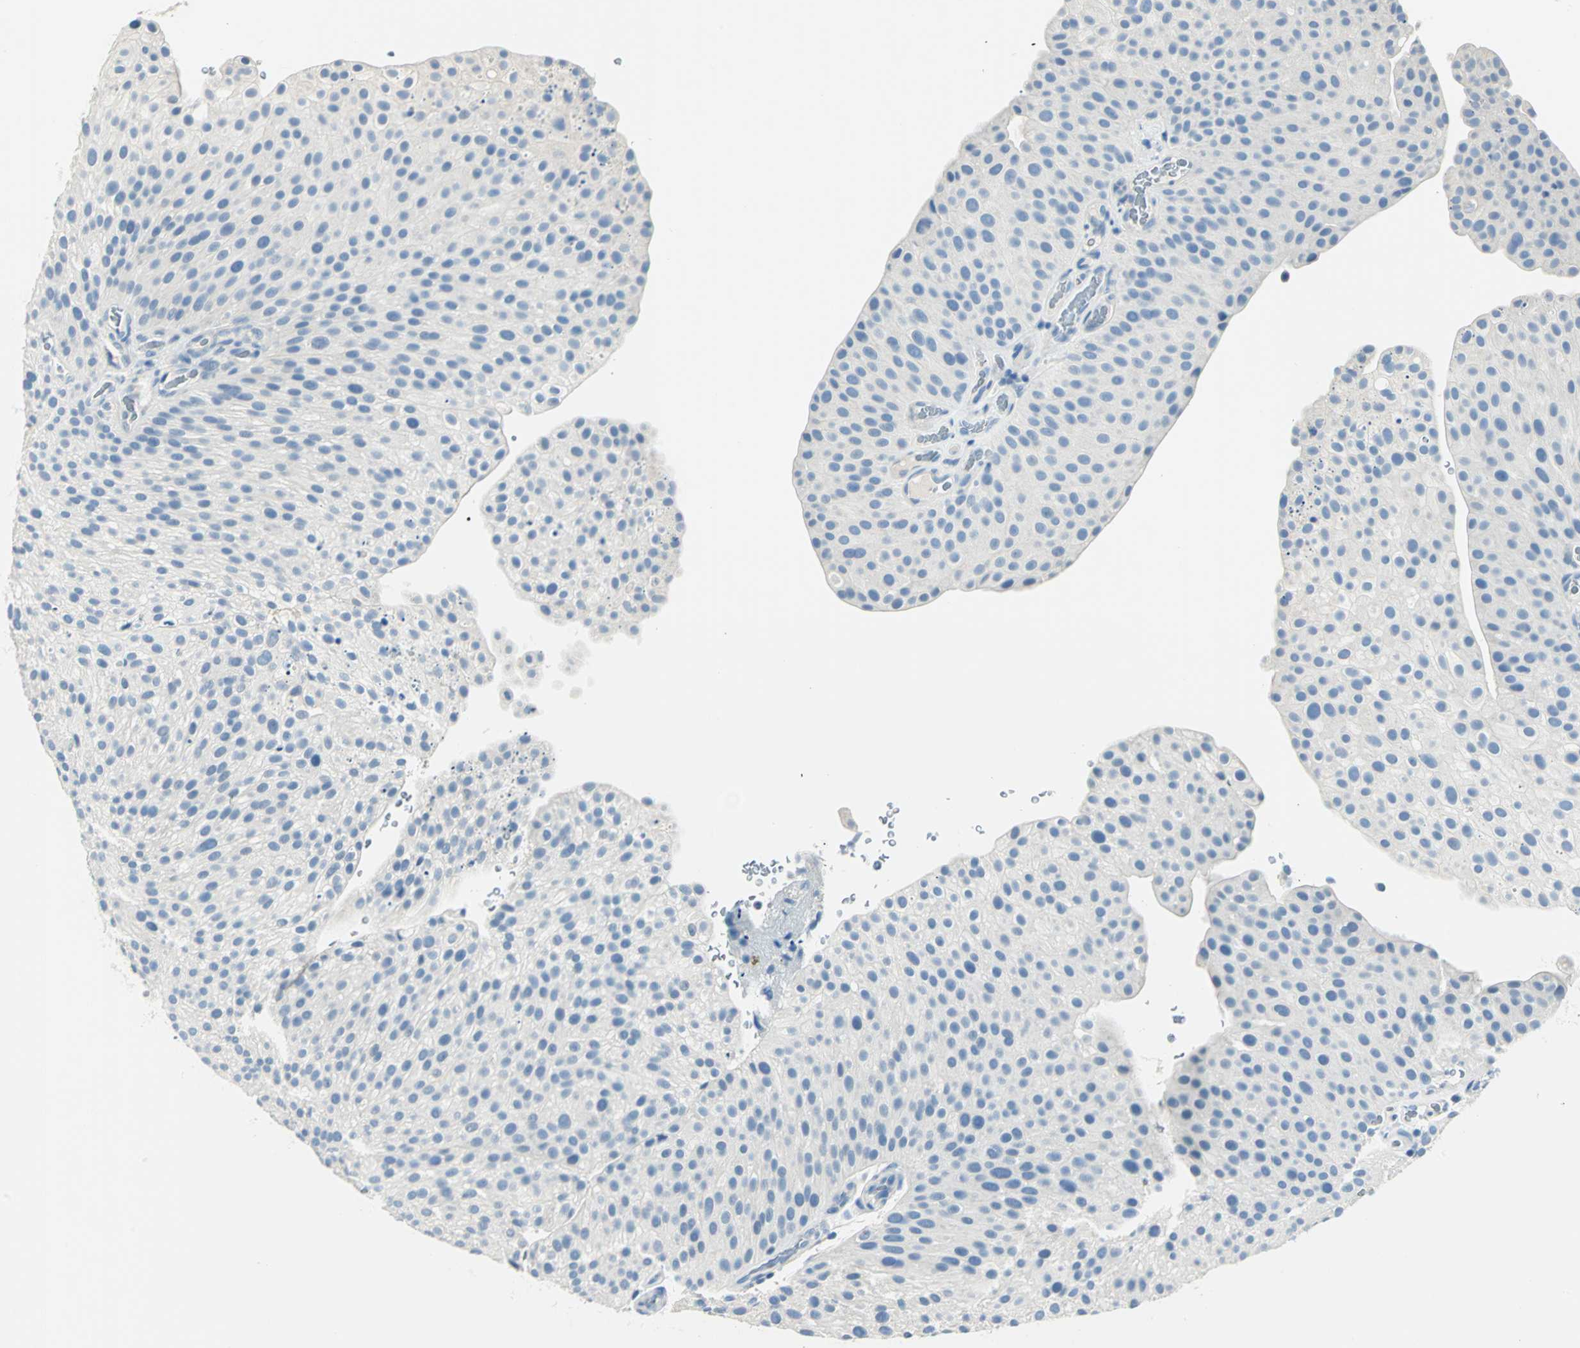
{"staining": {"intensity": "negative", "quantity": "none", "location": "none"}, "tissue": "urothelial cancer", "cell_type": "Tumor cells", "image_type": "cancer", "snomed": [{"axis": "morphology", "description": "Urothelial carcinoma, Low grade"}, {"axis": "topography", "description": "Smooth muscle"}, {"axis": "topography", "description": "Urinary bladder"}], "caption": "Immunohistochemical staining of human low-grade urothelial carcinoma demonstrates no significant staining in tumor cells.", "gene": "UCHL1", "patient": {"sex": "male", "age": 60}}